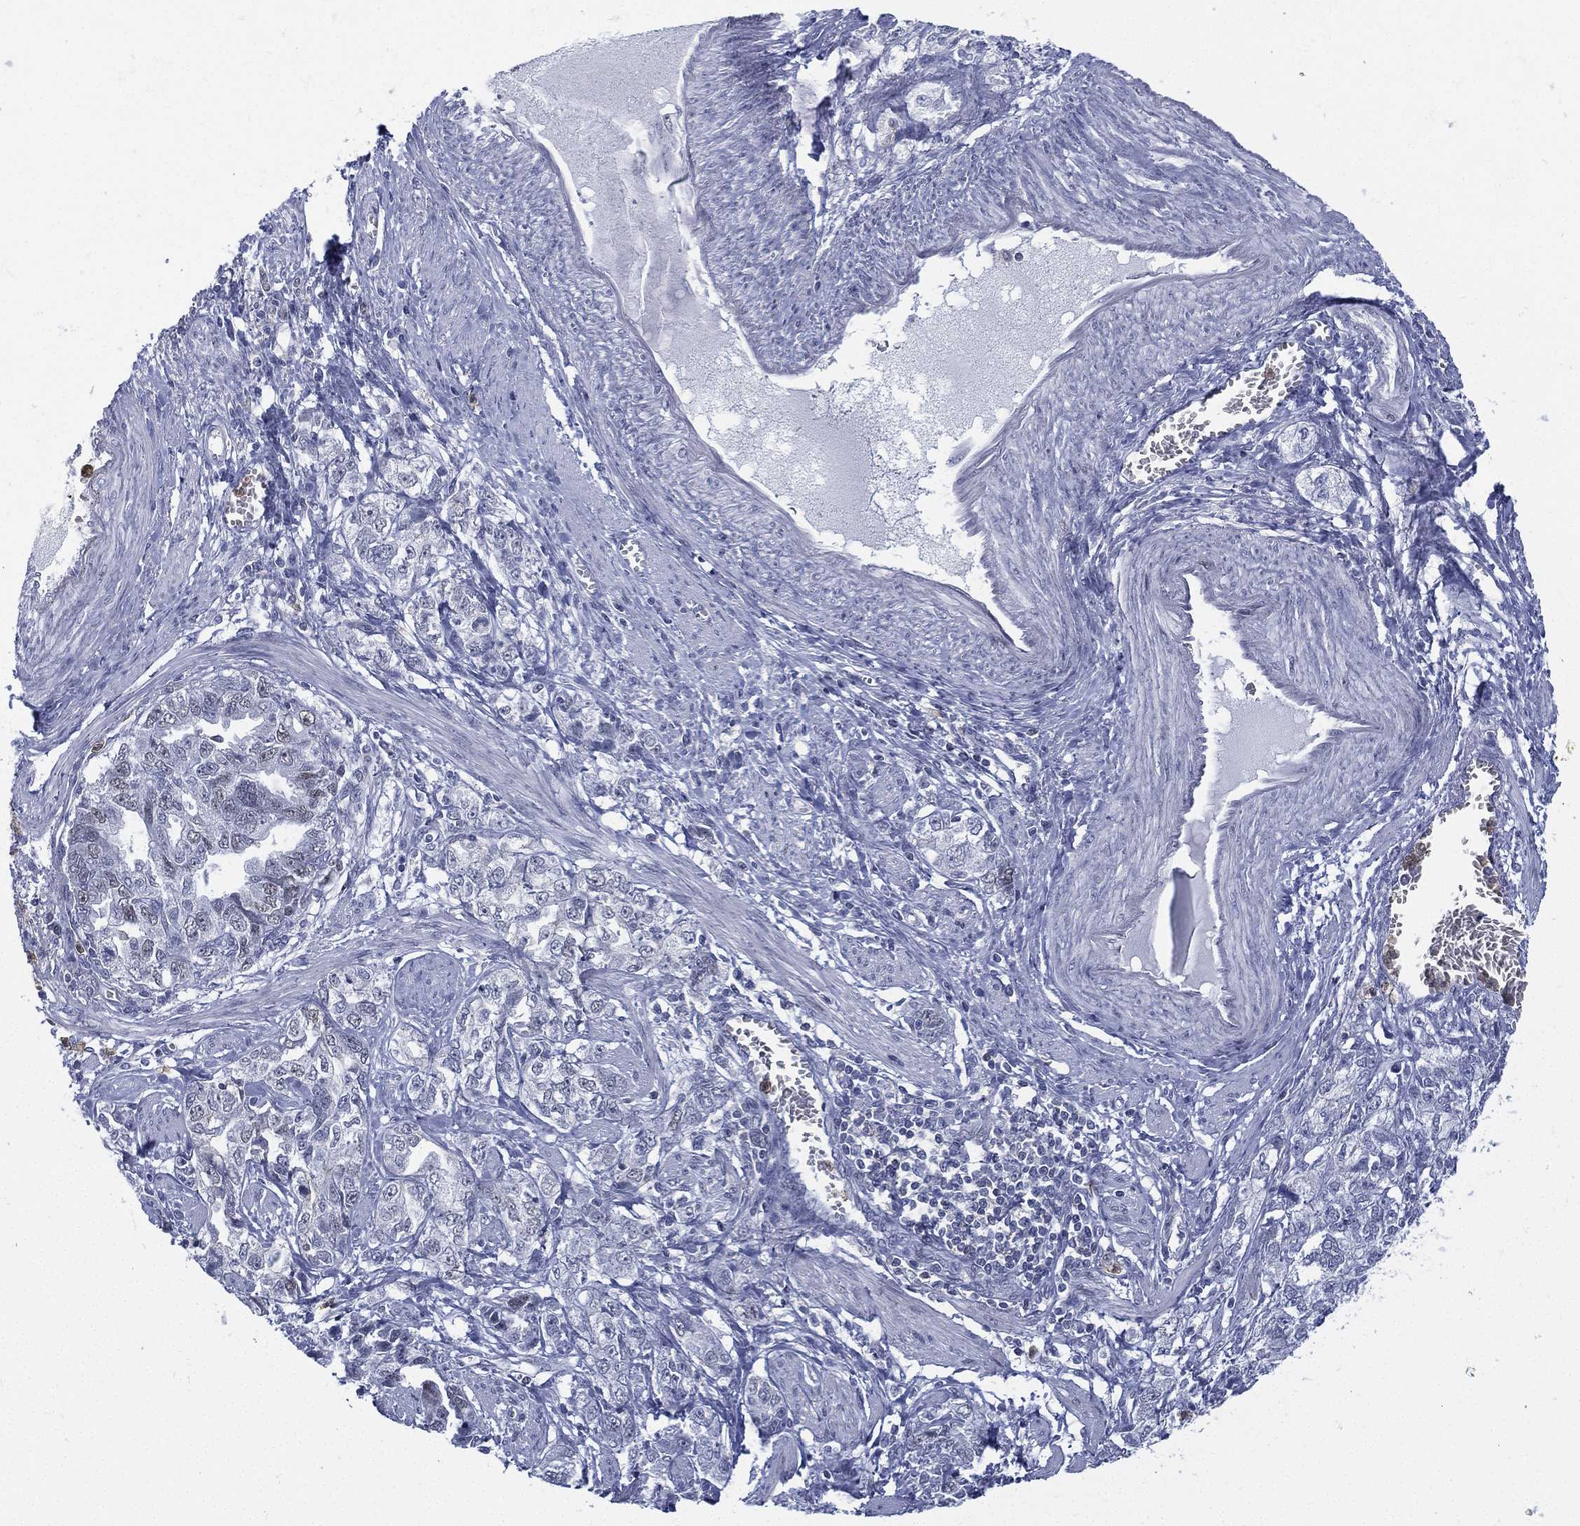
{"staining": {"intensity": "negative", "quantity": "none", "location": "none"}, "tissue": "ovarian cancer", "cell_type": "Tumor cells", "image_type": "cancer", "snomed": [{"axis": "morphology", "description": "Cystadenocarcinoma, serous, NOS"}, {"axis": "topography", "description": "Ovary"}], "caption": "An IHC photomicrograph of ovarian serous cystadenocarcinoma is shown. There is no staining in tumor cells of ovarian serous cystadenocarcinoma.", "gene": "ZNF711", "patient": {"sex": "female", "age": 51}}